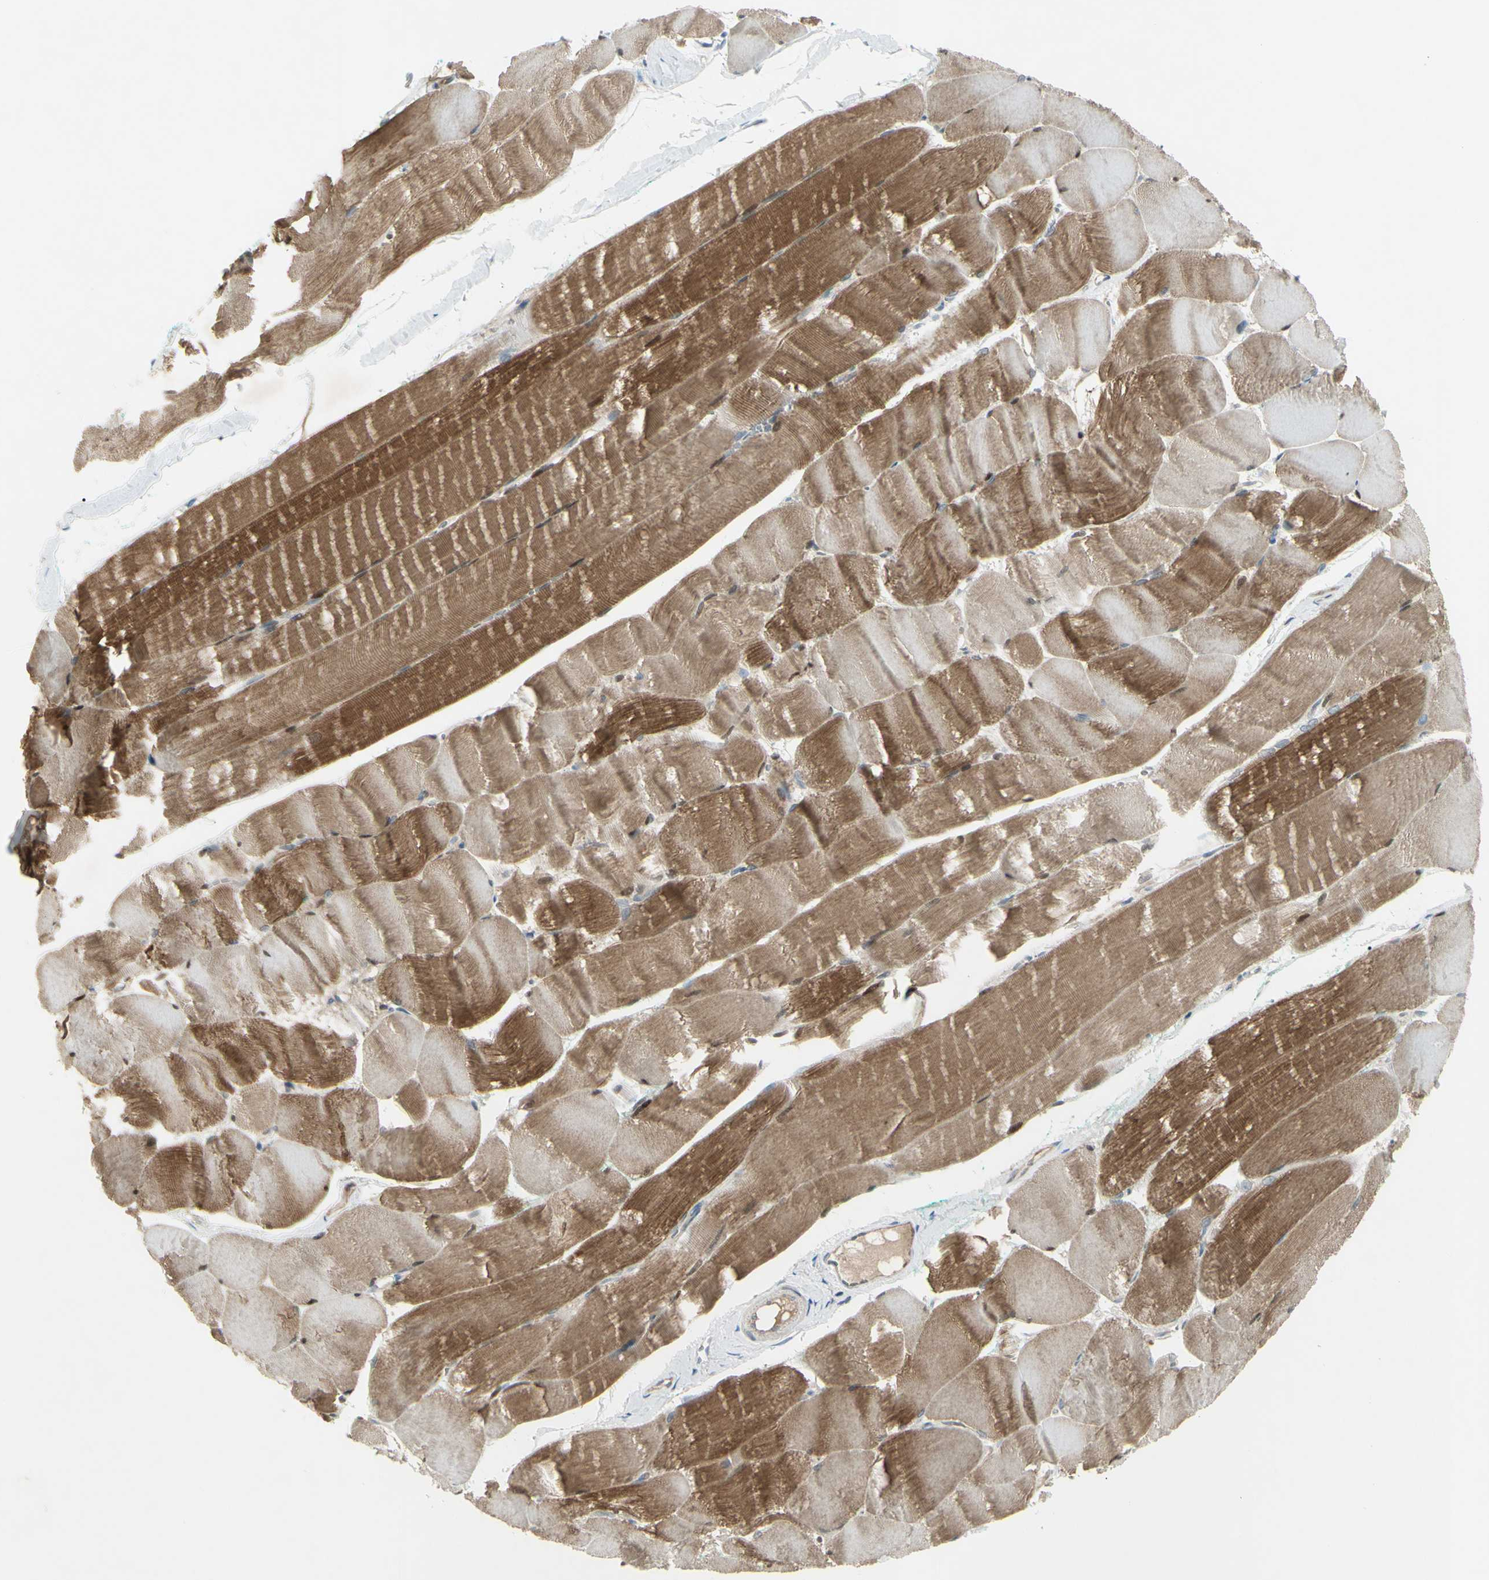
{"staining": {"intensity": "strong", "quantity": ">75%", "location": "cytoplasmic/membranous"}, "tissue": "skeletal muscle", "cell_type": "Myocytes", "image_type": "normal", "snomed": [{"axis": "morphology", "description": "Normal tissue, NOS"}, {"axis": "morphology", "description": "Squamous cell carcinoma, NOS"}, {"axis": "topography", "description": "Skeletal muscle"}], "caption": "Benign skeletal muscle exhibits strong cytoplasmic/membranous positivity in approximately >75% of myocytes.", "gene": "C1orf159", "patient": {"sex": "male", "age": 51}}